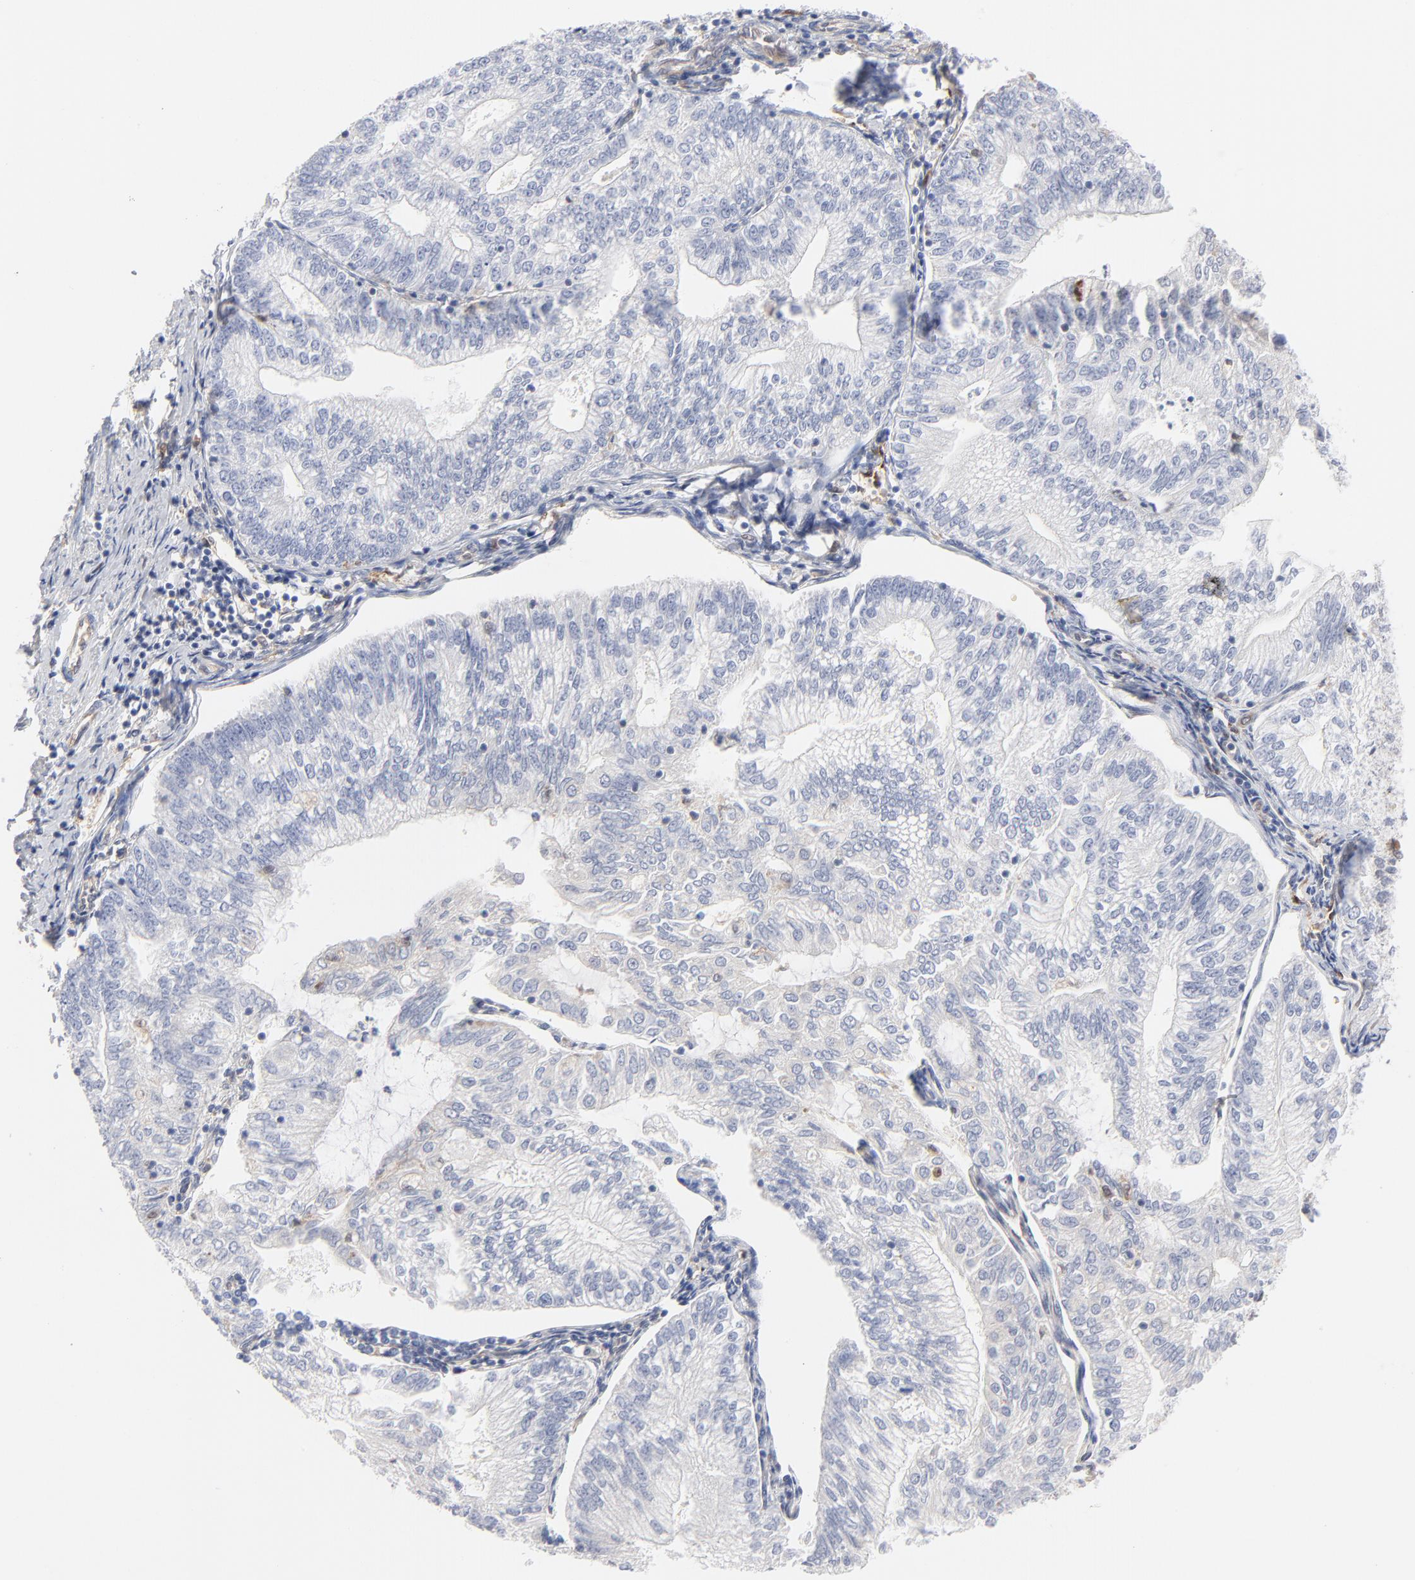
{"staining": {"intensity": "negative", "quantity": "none", "location": "none"}, "tissue": "endometrial cancer", "cell_type": "Tumor cells", "image_type": "cancer", "snomed": [{"axis": "morphology", "description": "Adenocarcinoma, NOS"}, {"axis": "topography", "description": "Endometrium"}], "caption": "Immunohistochemistry (IHC) photomicrograph of neoplastic tissue: endometrial cancer (adenocarcinoma) stained with DAB displays no significant protein expression in tumor cells.", "gene": "ARRB1", "patient": {"sex": "female", "age": 69}}